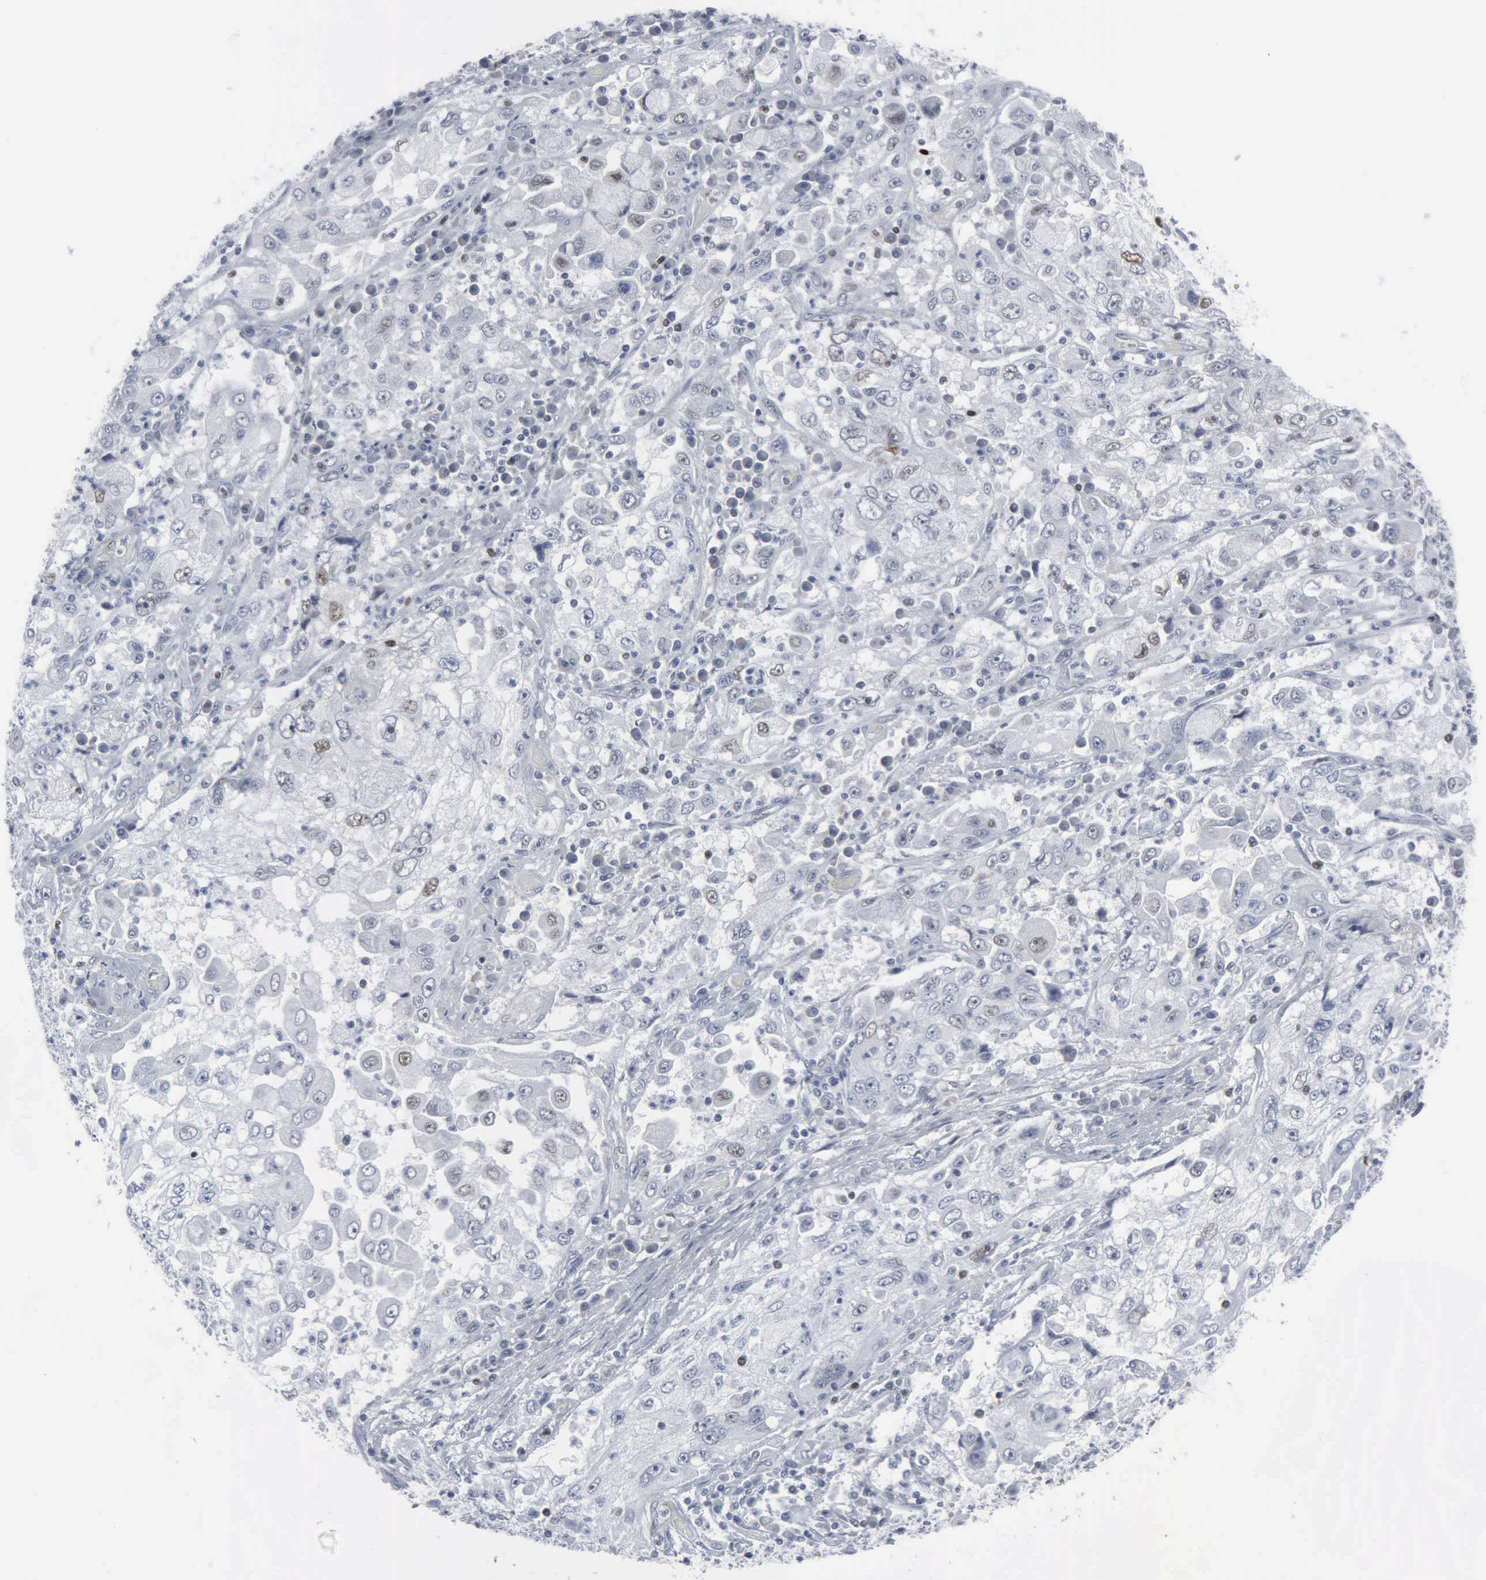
{"staining": {"intensity": "weak", "quantity": "<25%", "location": "nuclear"}, "tissue": "cervical cancer", "cell_type": "Tumor cells", "image_type": "cancer", "snomed": [{"axis": "morphology", "description": "Squamous cell carcinoma, NOS"}, {"axis": "topography", "description": "Cervix"}], "caption": "Cervical cancer (squamous cell carcinoma) was stained to show a protein in brown. There is no significant expression in tumor cells.", "gene": "CCND3", "patient": {"sex": "female", "age": 36}}